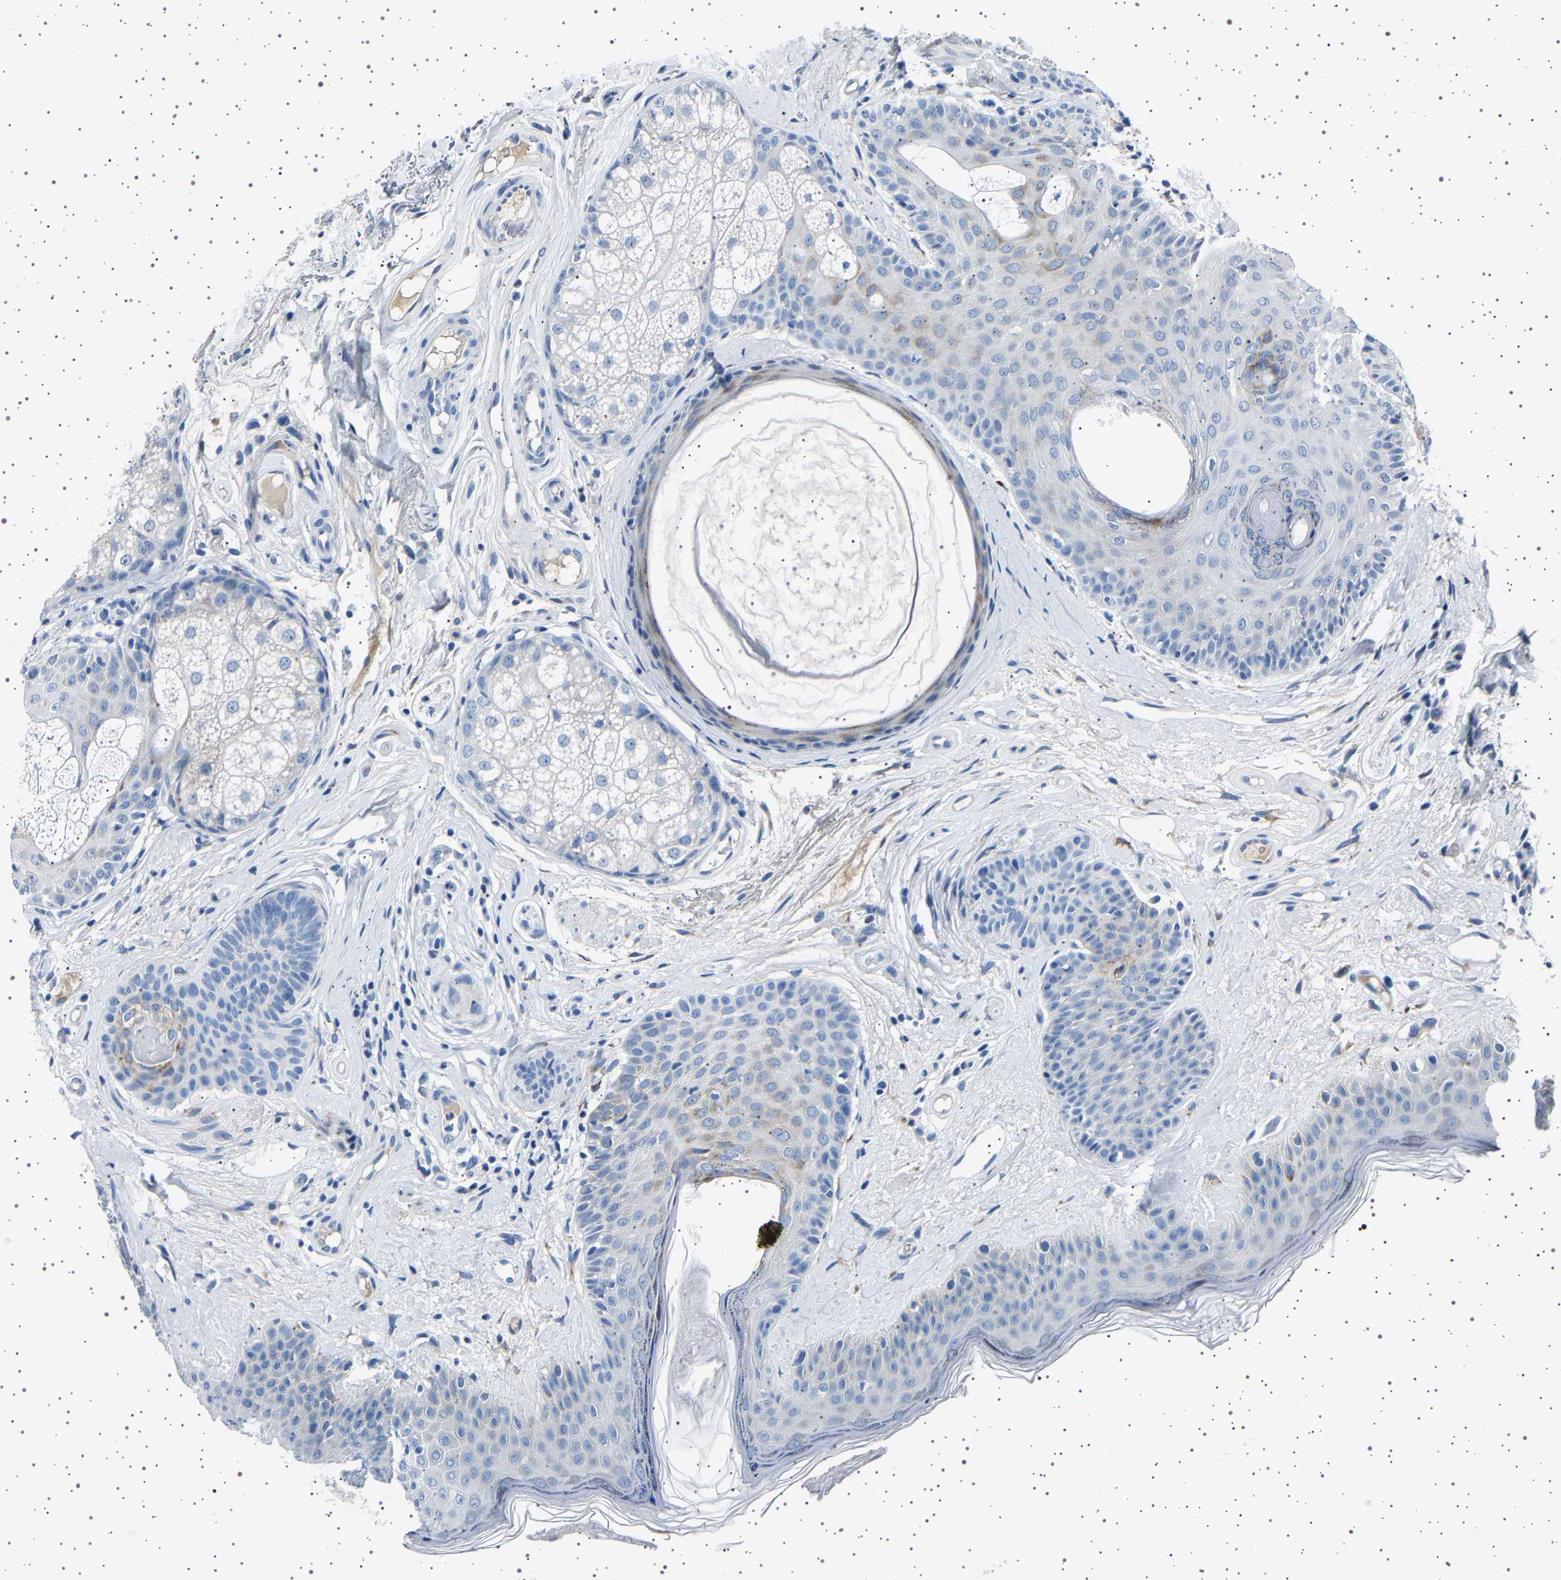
{"staining": {"intensity": "weak", "quantity": "<25%", "location": "cytoplasmic/membranous"}, "tissue": "oral mucosa", "cell_type": "Squamous epithelial cells", "image_type": "normal", "snomed": [{"axis": "morphology", "description": "Normal tissue, NOS"}, {"axis": "topography", "description": "Skin"}, {"axis": "topography", "description": "Oral tissue"}], "caption": "Immunohistochemistry micrograph of normal oral mucosa: oral mucosa stained with DAB (3,3'-diaminobenzidine) demonstrates no significant protein staining in squamous epithelial cells.", "gene": "FTCD", "patient": {"sex": "male", "age": 84}}